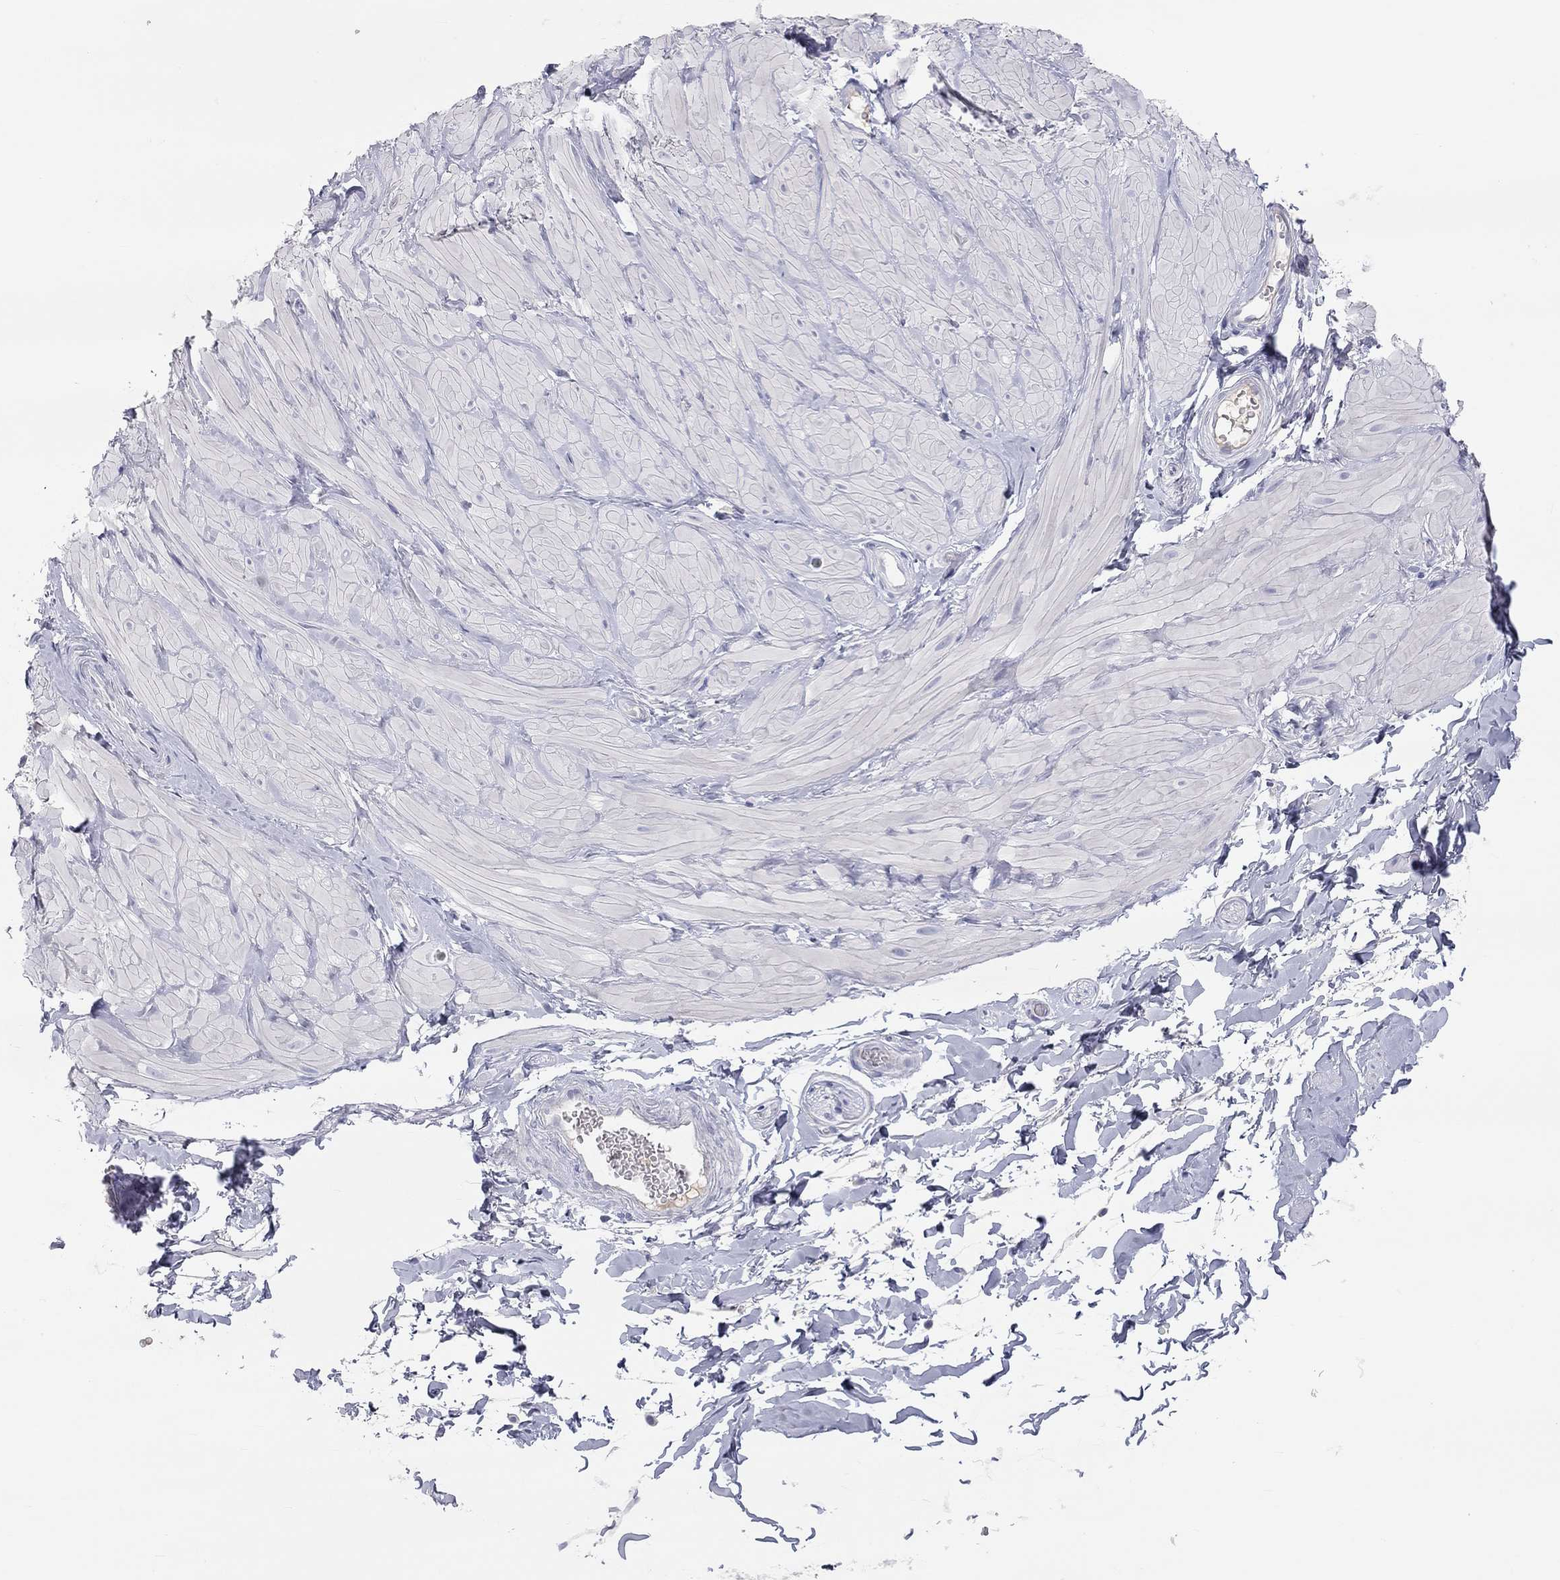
{"staining": {"intensity": "negative", "quantity": "none", "location": "none"}, "tissue": "soft tissue", "cell_type": "Fibroblasts", "image_type": "normal", "snomed": [{"axis": "morphology", "description": "Normal tissue, NOS"}, {"axis": "topography", "description": "Smooth muscle"}, {"axis": "topography", "description": "Peripheral nerve tissue"}], "caption": "Protein analysis of normal soft tissue exhibits no significant positivity in fibroblasts. (DAB (3,3'-diaminobenzidine) IHC with hematoxylin counter stain).", "gene": "ST7L", "patient": {"sex": "male", "age": 22}}